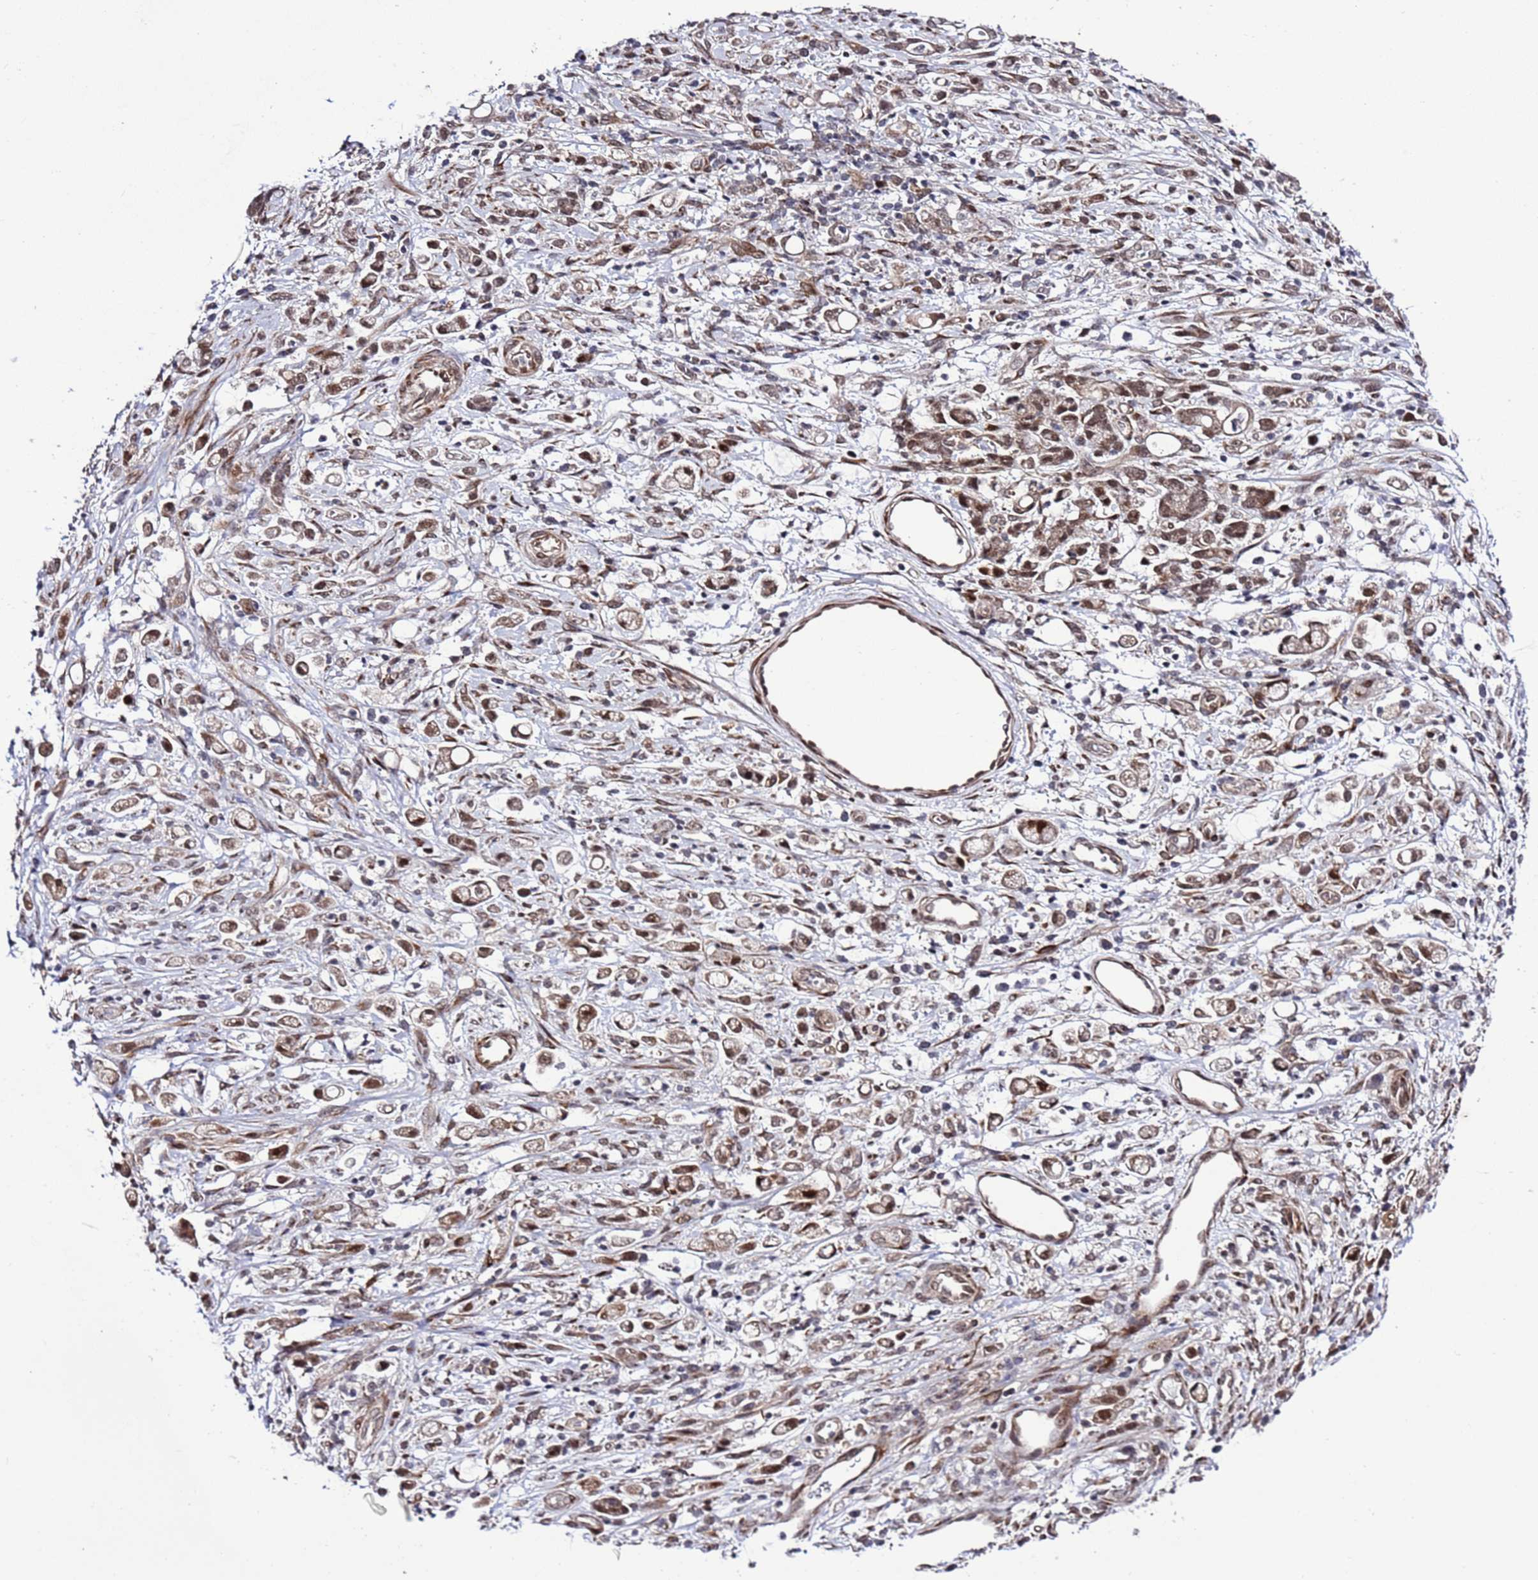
{"staining": {"intensity": "moderate", "quantity": ">75%", "location": "cytoplasmic/membranous,nuclear"}, "tissue": "stomach cancer", "cell_type": "Tumor cells", "image_type": "cancer", "snomed": [{"axis": "morphology", "description": "Adenocarcinoma, NOS"}, {"axis": "topography", "description": "Stomach"}], "caption": "Human stomach adenocarcinoma stained with a brown dye demonstrates moderate cytoplasmic/membranous and nuclear positive expression in approximately >75% of tumor cells.", "gene": "POLR2D", "patient": {"sex": "female", "age": 60}}